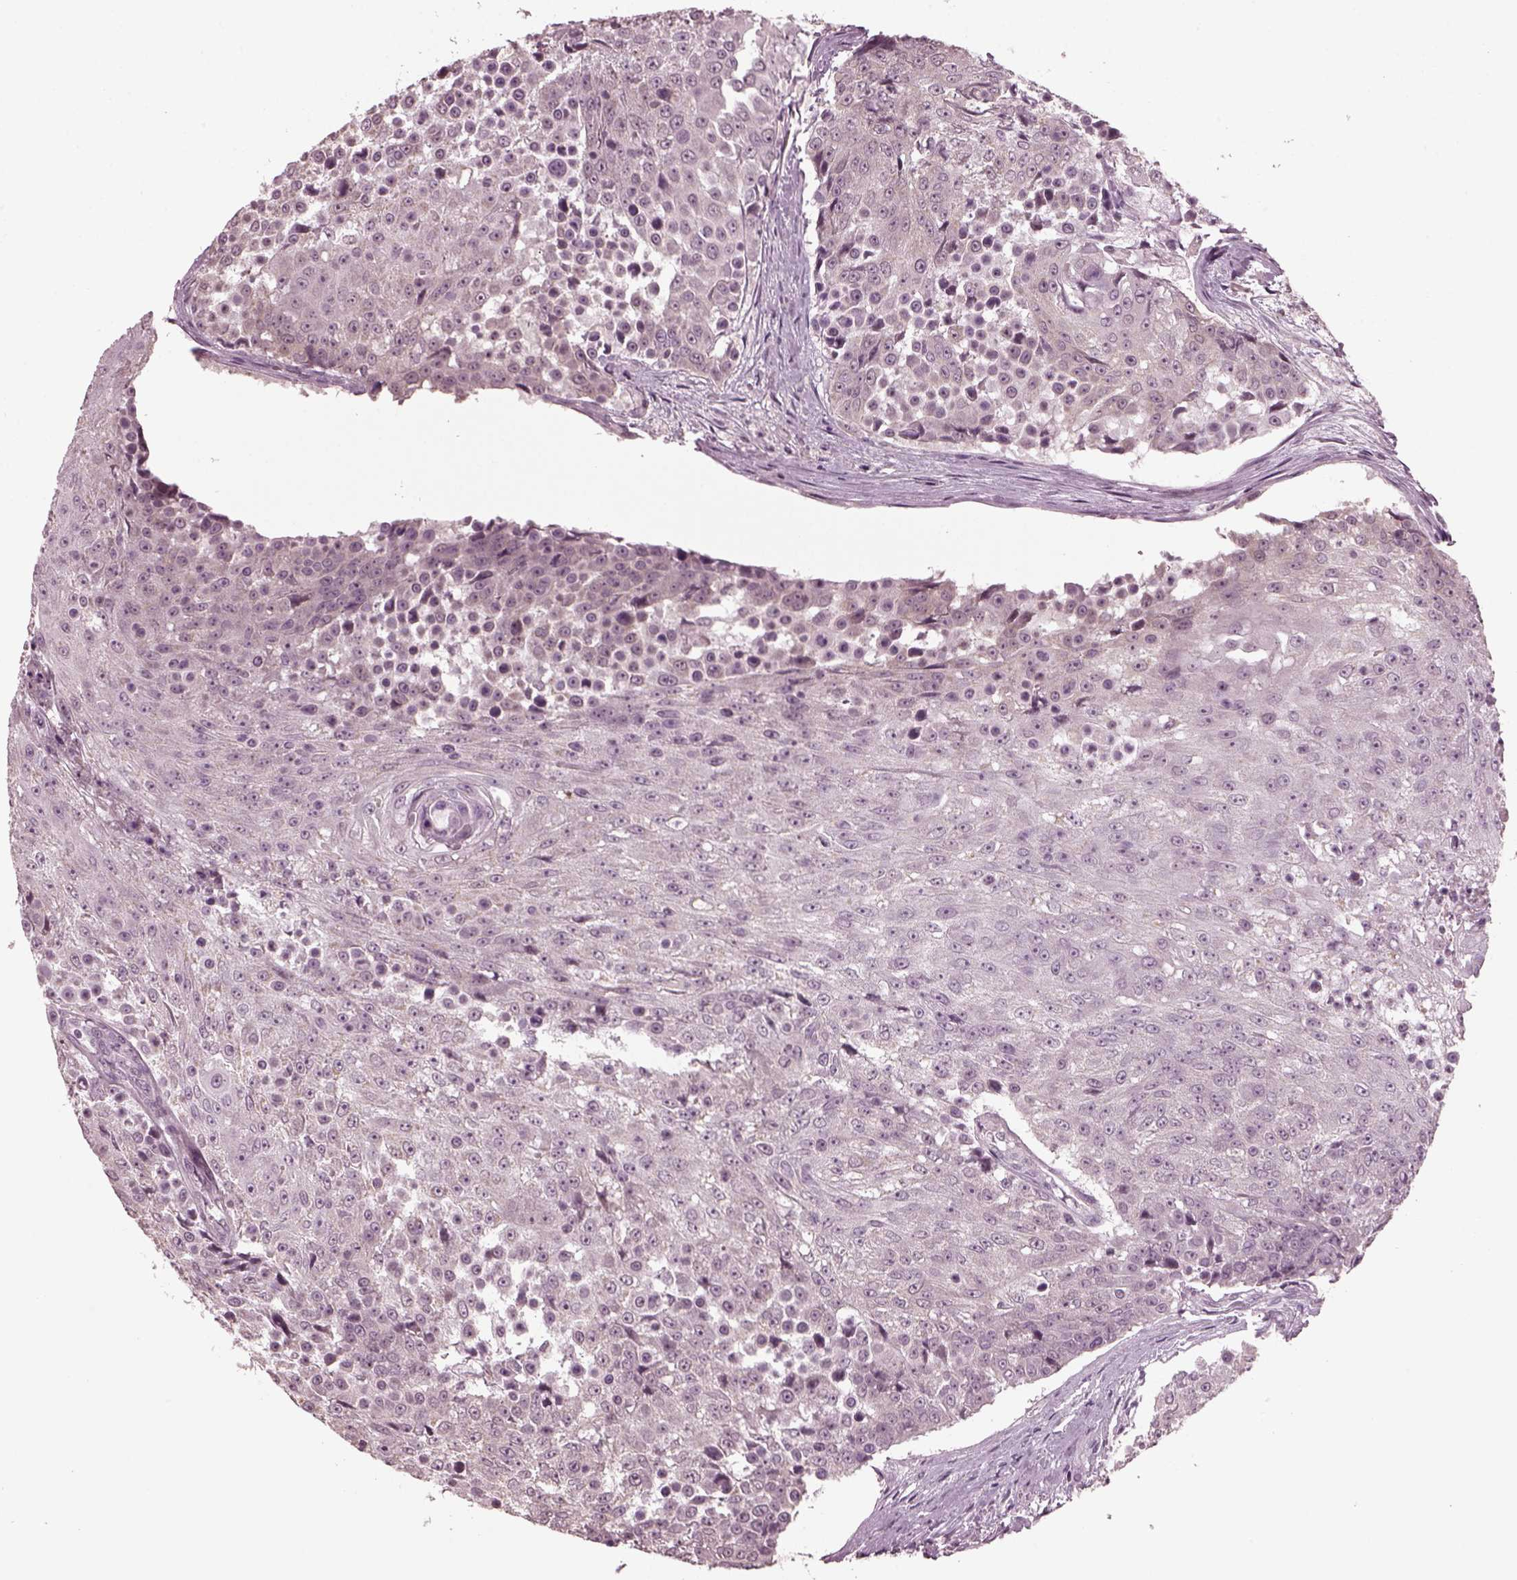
{"staining": {"intensity": "negative", "quantity": "none", "location": "none"}, "tissue": "urothelial cancer", "cell_type": "Tumor cells", "image_type": "cancer", "snomed": [{"axis": "morphology", "description": "Urothelial carcinoma, High grade"}, {"axis": "topography", "description": "Urinary bladder"}], "caption": "Photomicrograph shows no significant protein positivity in tumor cells of urothelial cancer.", "gene": "CLCN4", "patient": {"sex": "female", "age": 63}}